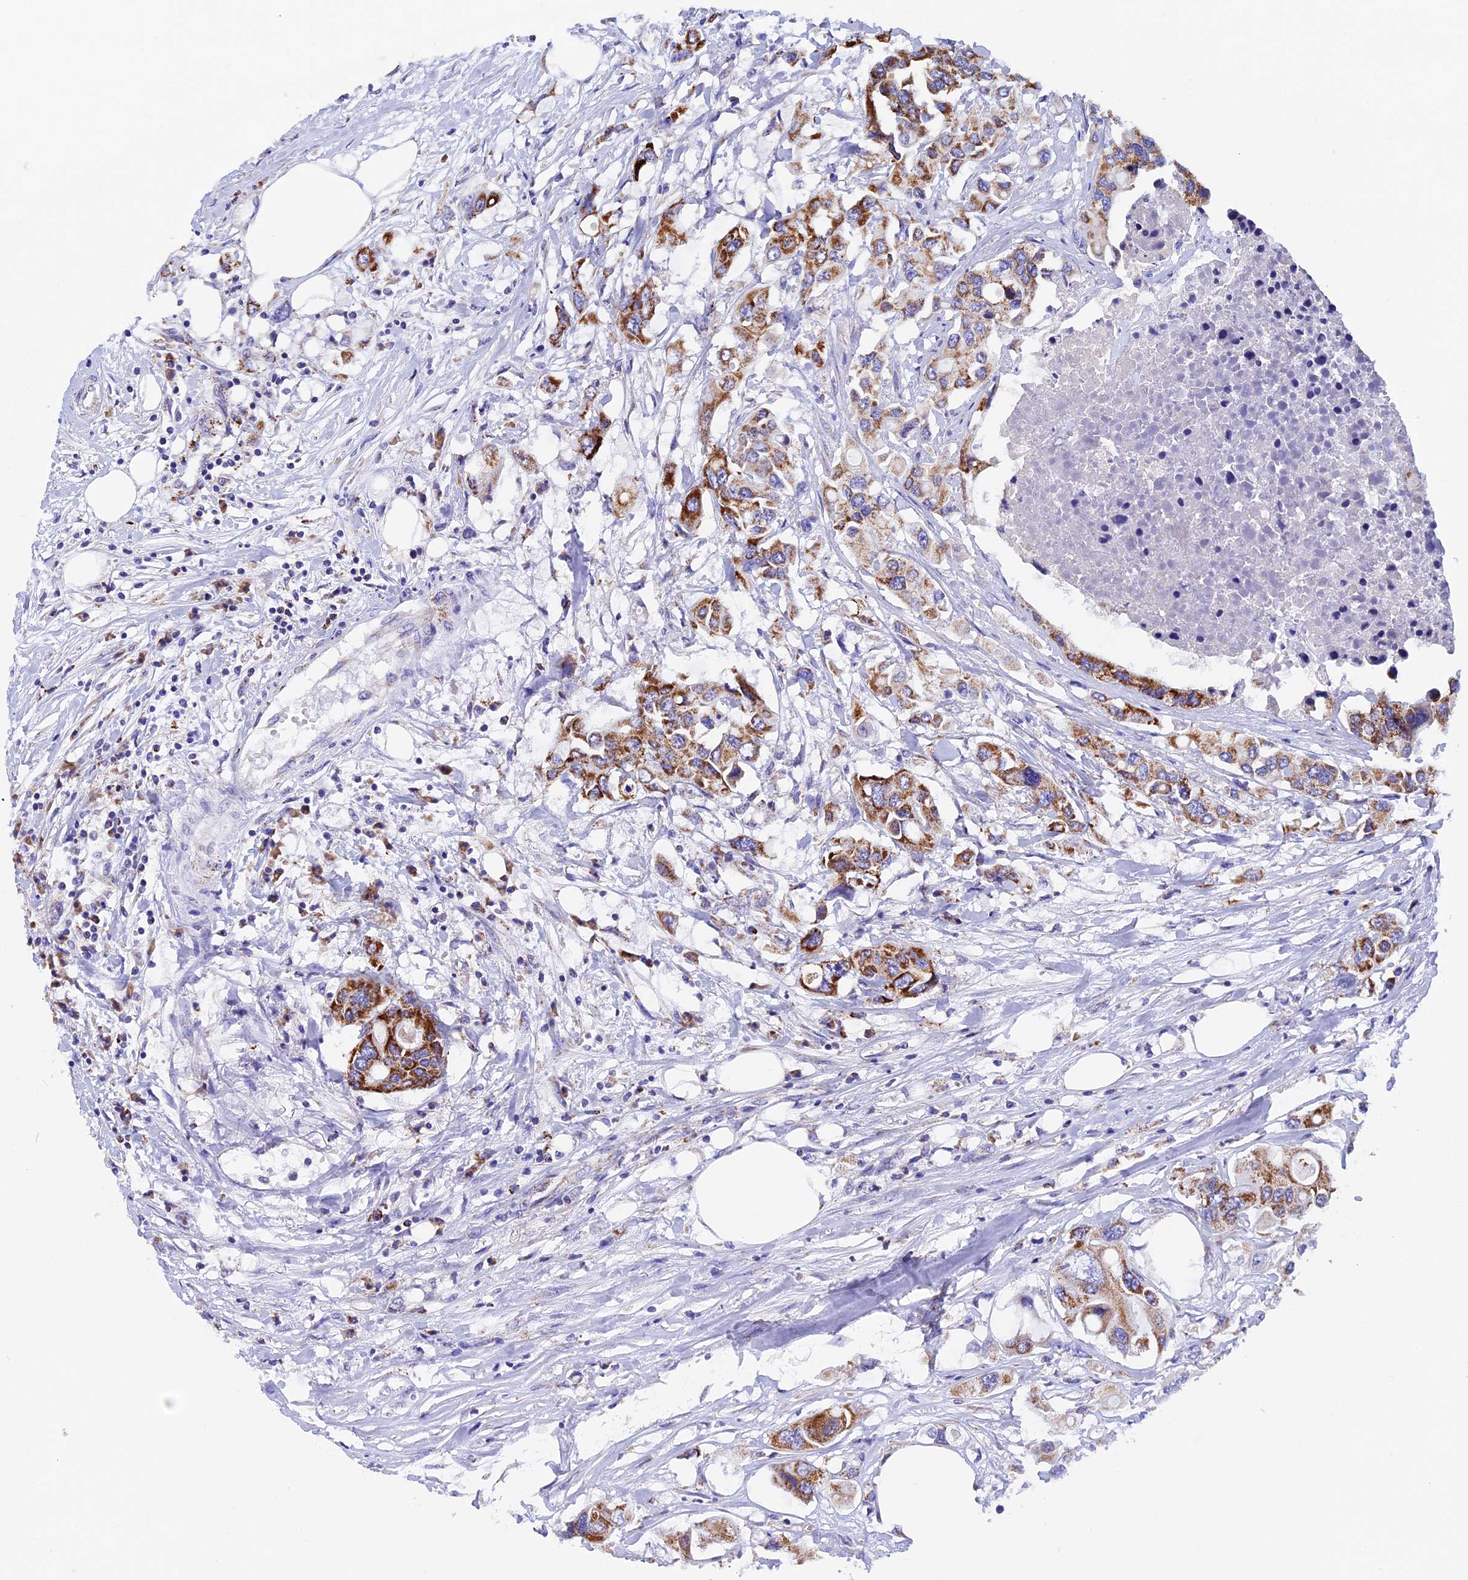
{"staining": {"intensity": "strong", "quantity": ">75%", "location": "cytoplasmic/membranous"}, "tissue": "colorectal cancer", "cell_type": "Tumor cells", "image_type": "cancer", "snomed": [{"axis": "morphology", "description": "Adenocarcinoma, NOS"}, {"axis": "topography", "description": "Colon"}], "caption": "Human colorectal adenocarcinoma stained with a protein marker exhibits strong staining in tumor cells.", "gene": "SLC8B1", "patient": {"sex": "male", "age": 77}}